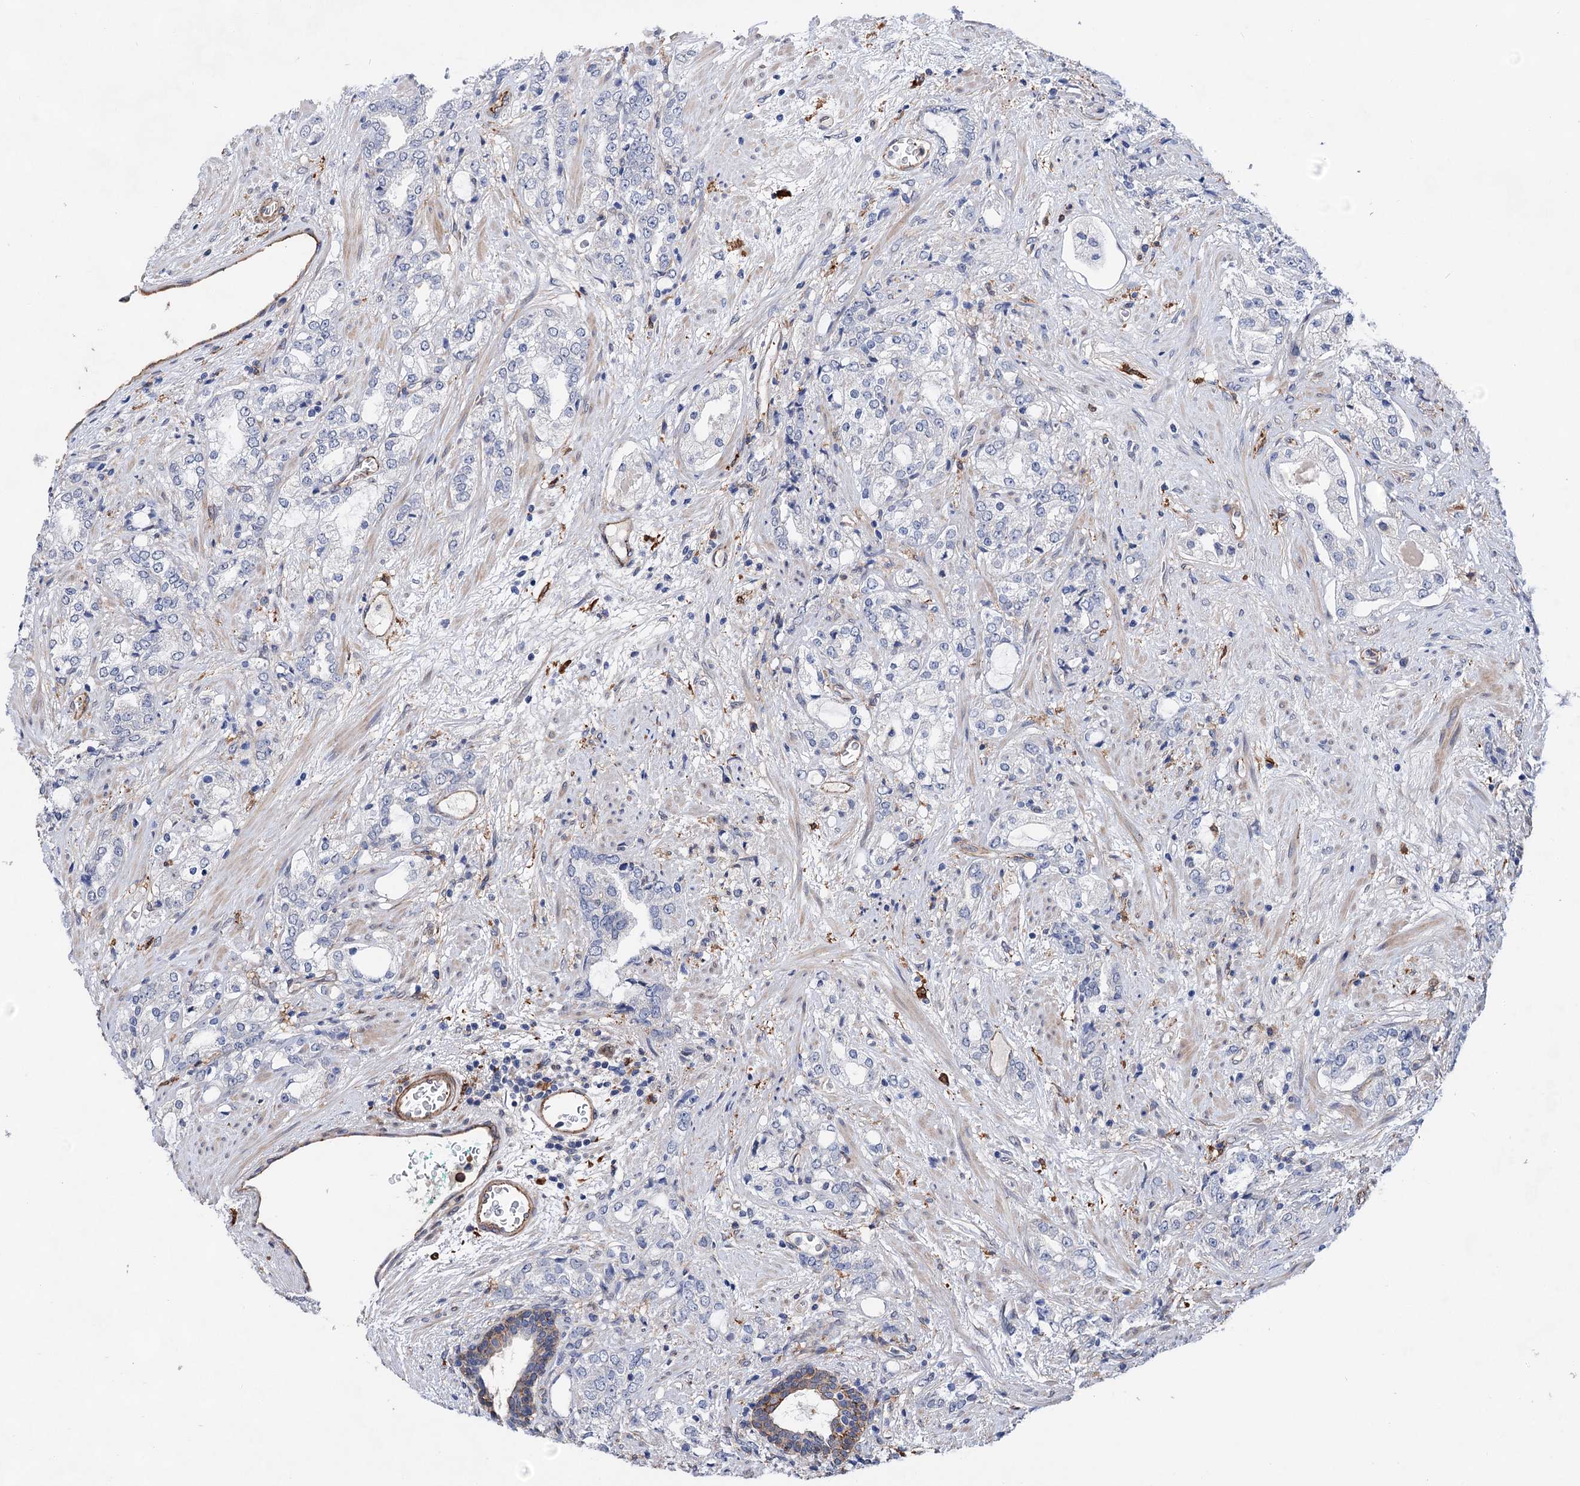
{"staining": {"intensity": "negative", "quantity": "none", "location": "none"}, "tissue": "prostate cancer", "cell_type": "Tumor cells", "image_type": "cancer", "snomed": [{"axis": "morphology", "description": "Adenocarcinoma, High grade"}, {"axis": "topography", "description": "Prostate"}], "caption": "This is an immunohistochemistry photomicrograph of prostate high-grade adenocarcinoma. There is no staining in tumor cells.", "gene": "TMTC3", "patient": {"sex": "male", "age": 64}}